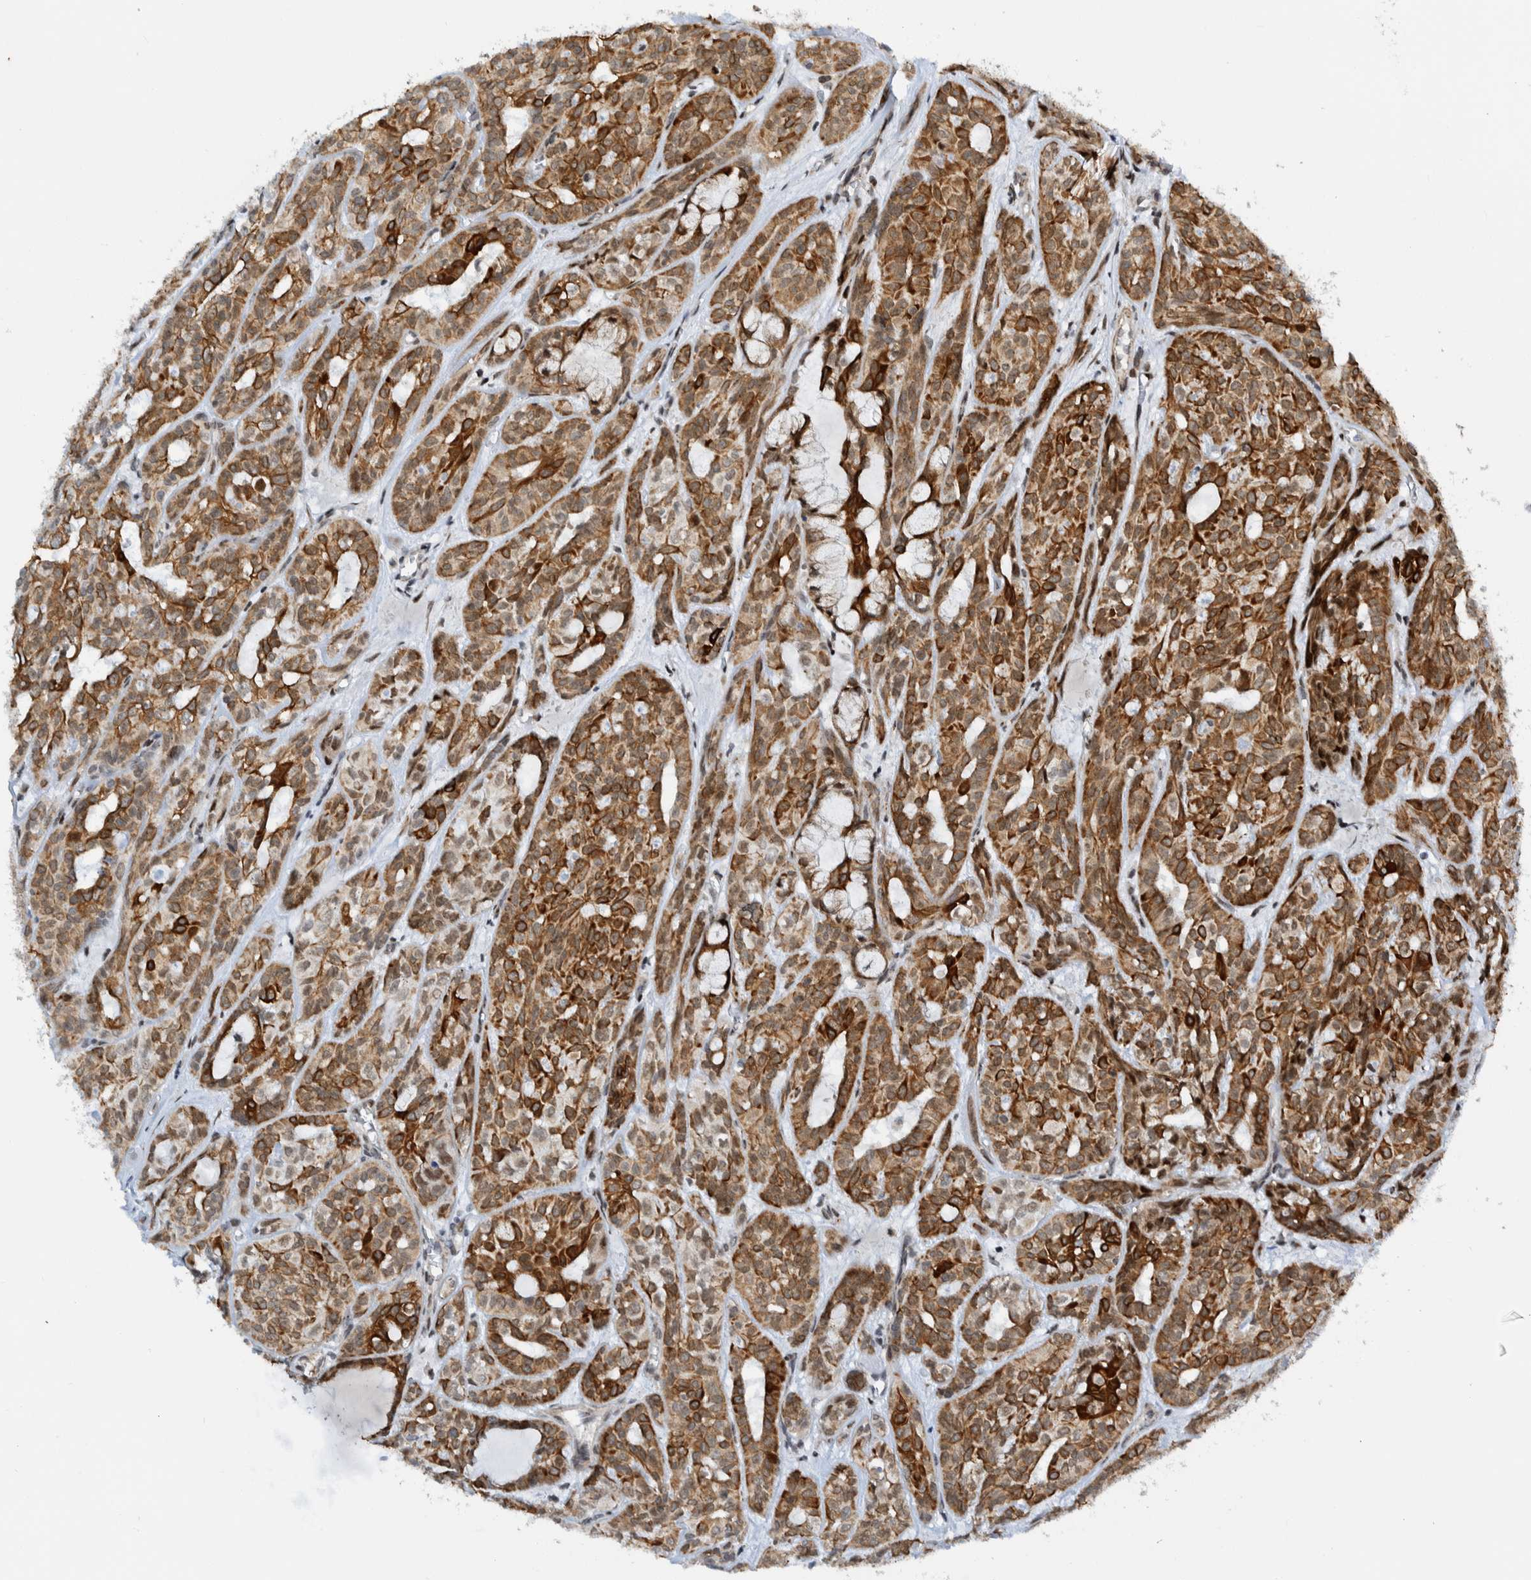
{"staining": {"intensity": "moderate", "quantity": ">75%", "location": "cytoplasmic/membranous"}, "tissue": "head and neck cancer", "cell_type": "Tumor cells", "image_type": "cancer", "snomed": [{"axis": "morphology", "description": "Adenocarcinoma, NOS"}, {"axis": "topography", "description": "Salivary gland, NOS"}, {"axis": "topography", "description": "Head-Neck"}], "caption": "IHC photomicrograph of neoplastic tissue: human adenocarcinoma (head and neck) stained using immunohistochemistry demonstrates medium levels of moderate protein expression localized specifically in the cytoplasmic/membranous of tumor cells, appearing as a cytoplasmic/membranous brown color.", "gene": "CCDC57", "patient": {"sex": "female", "age": 76}}